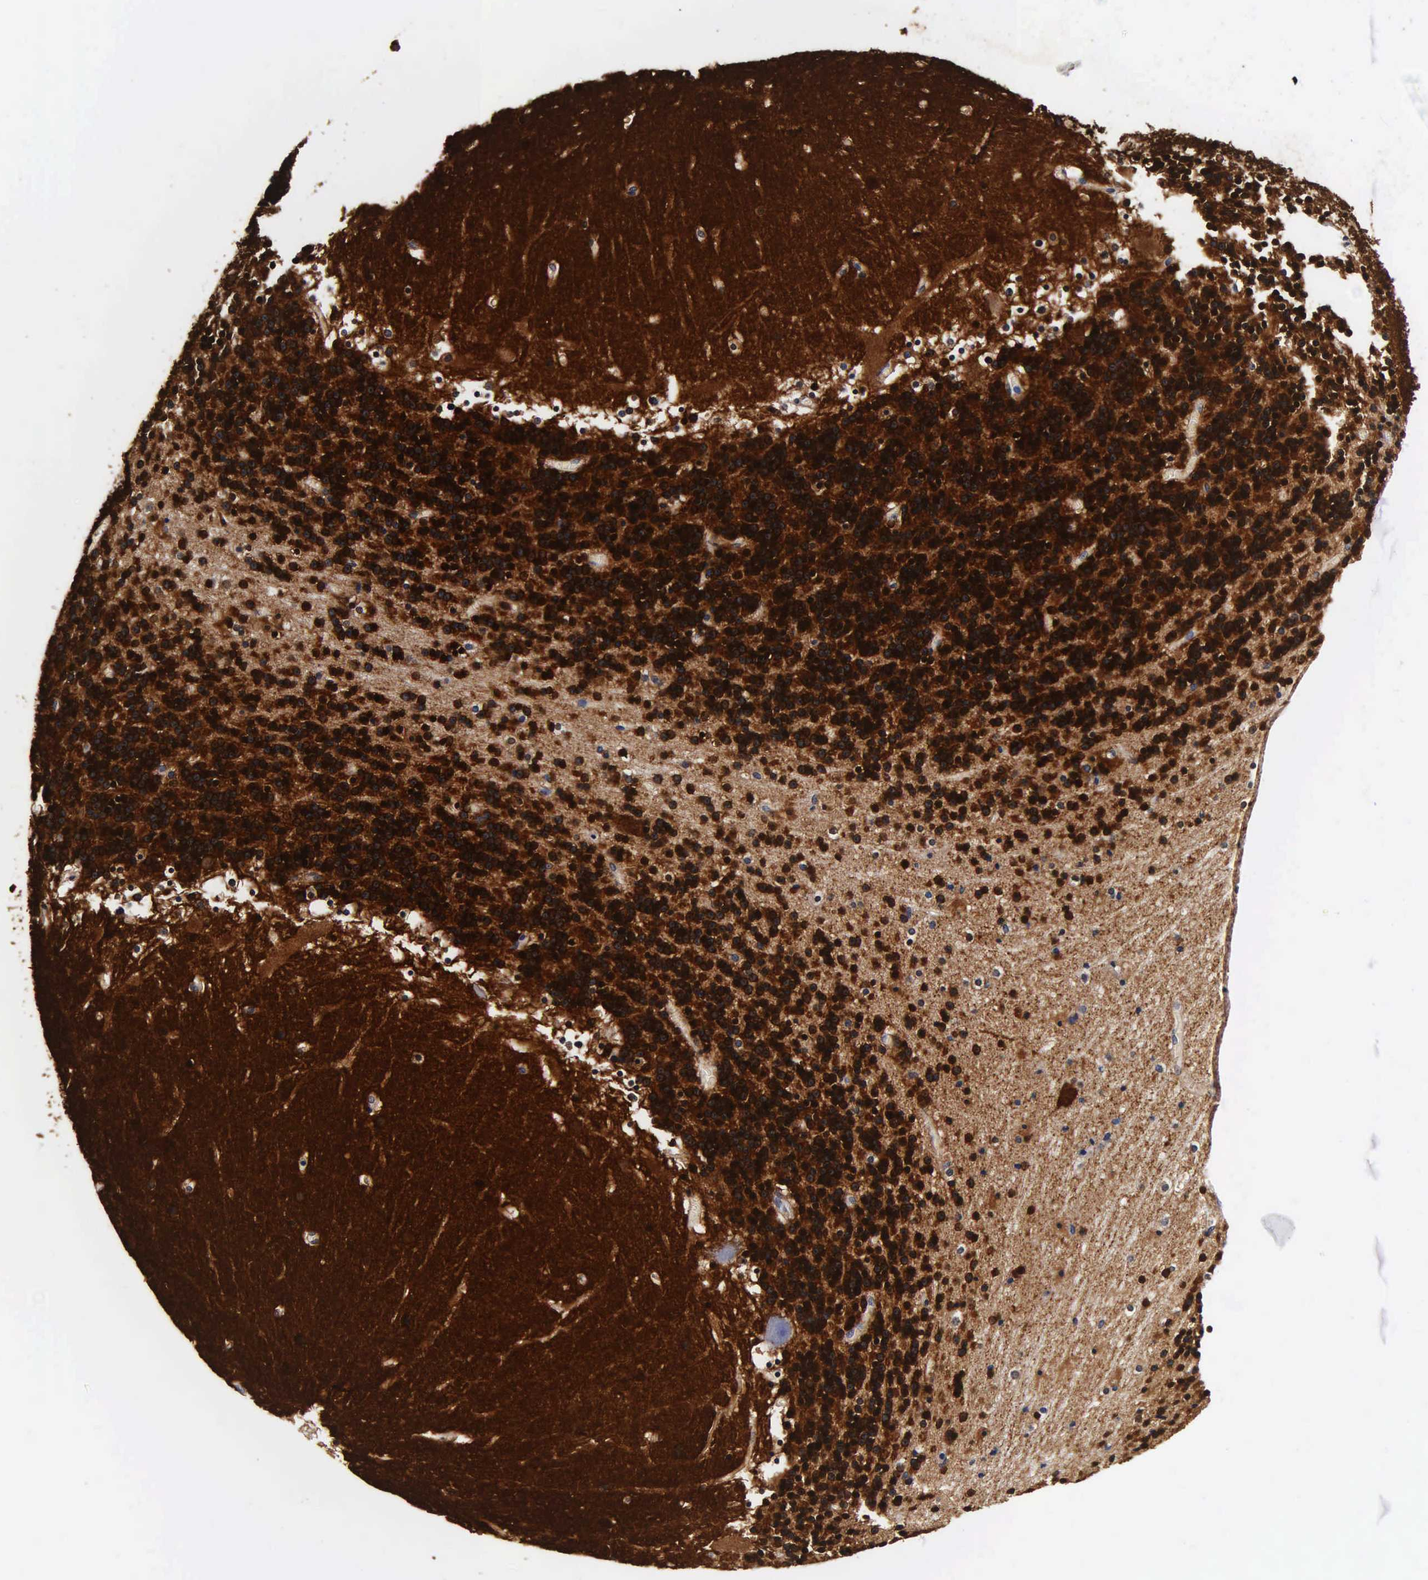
{"staining": {"intensity": "strong", "quantity": ">75%", "location": "cytoplasmic/membranous,nuclear"}, "tissue": "cerebellum", "cell_type": "Cells in granular layer", "image_type": "normal", "snomed": [{"axis": "morphology", "description": "Normal tissue, NOS"}, {"axis": "topography", "description": "Cerebellum"}], "caption": "High-power microscopy captured an IHC micrograph of benign cerebellum, revealing strong cytoplasmic/membranous,nuclear expression in approximately >75% of cells in granular layer.", "gene": "ENO2", "patient": {"sex": "male", "age": 45}}